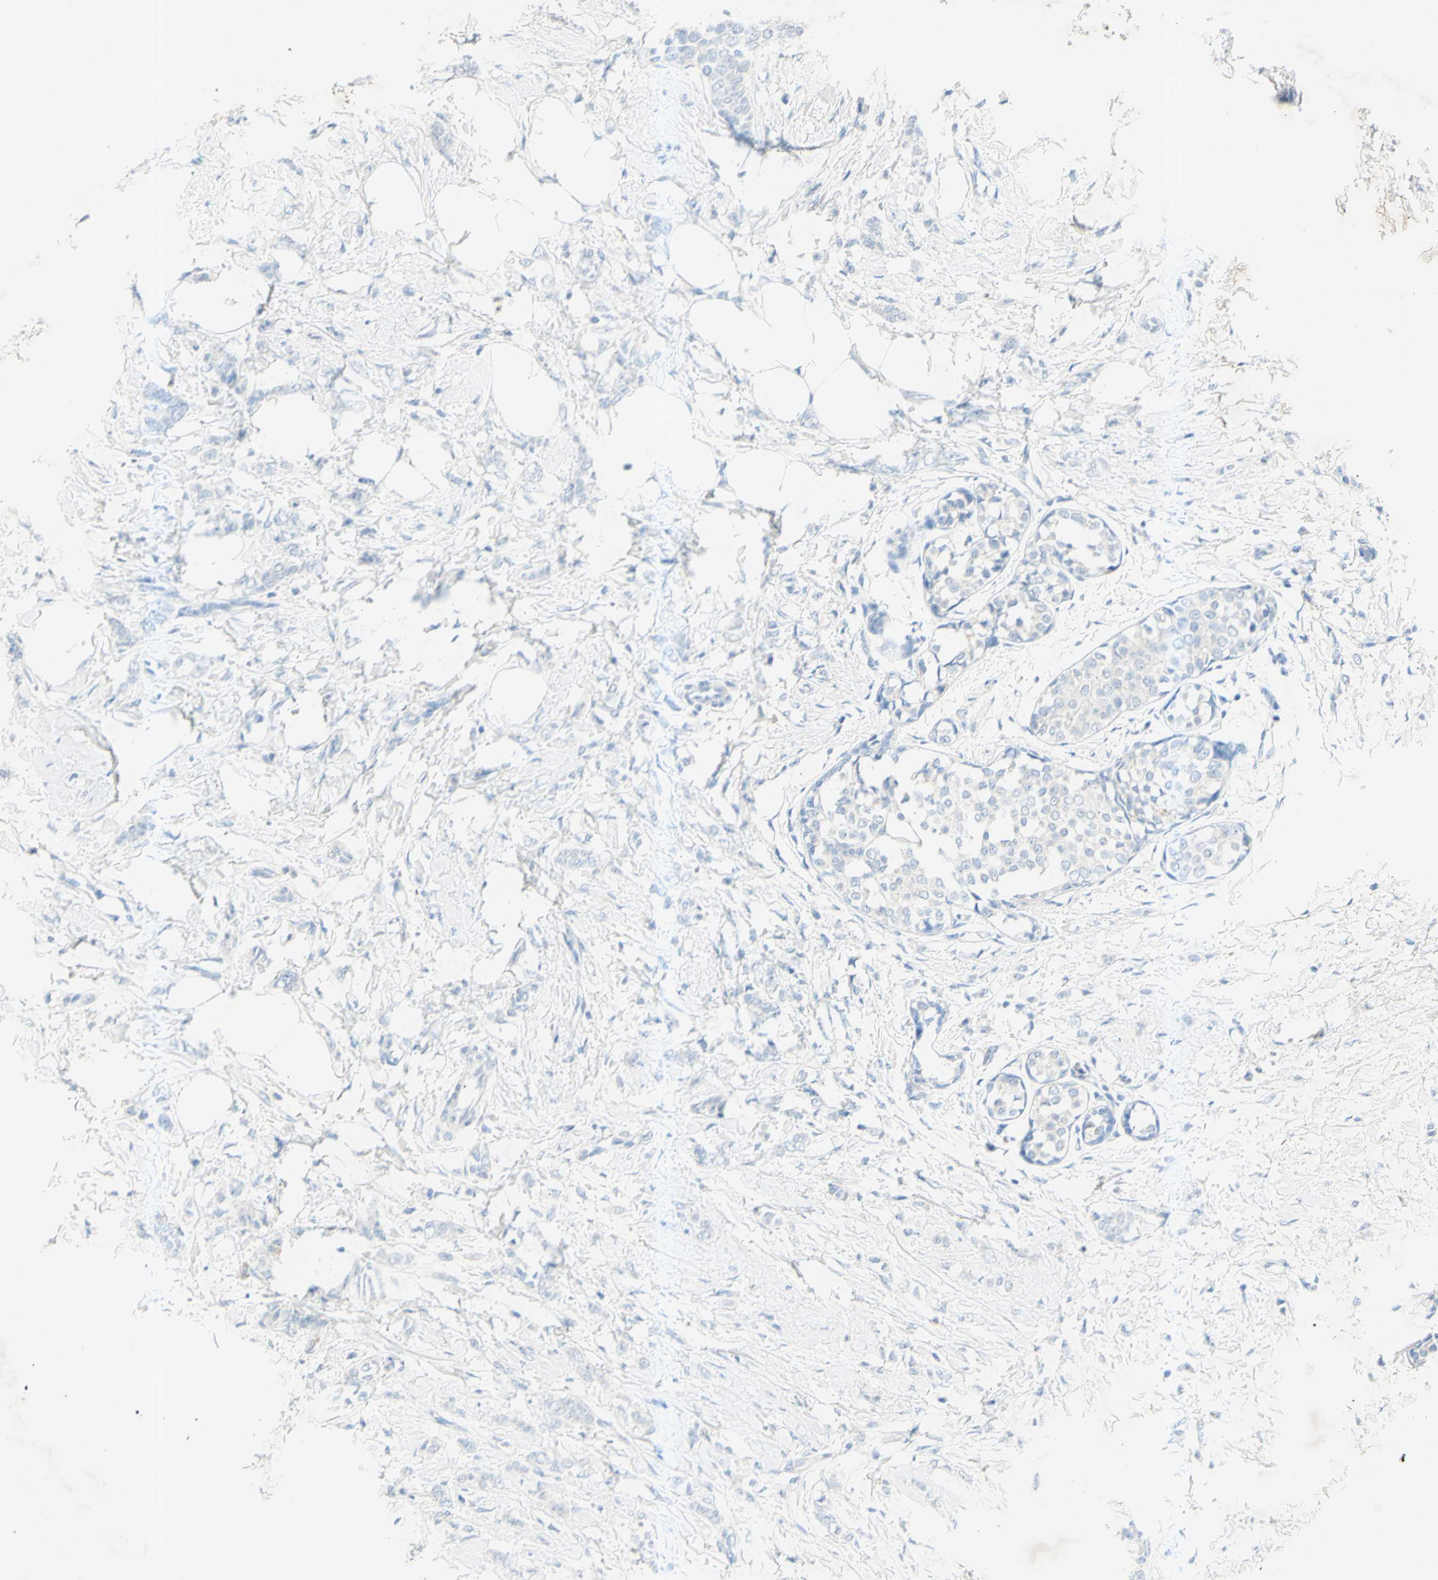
{"staining": {"intensity": "negative", "quantity": "none", "location": "none"}, "tissue": "breast cancer", "cell_type": "Tumor cells", "image_type": "cancer", "snomed": [{"axis": "morphology", "description": "Lobular carcinoma, in situ"}, {"axis": "morphology", "description": "Lobular carcinoma"}, {"axis": "topography", "description": "Breast"}], "caption": "A high-resolution histopathology image shows immunohistochemistry staining of lobular carcinoma (breast), which demonstrates no significant expression in tumor cells.", "gene": "GDF15", "patient": {"sex": "female", "age": 41}}